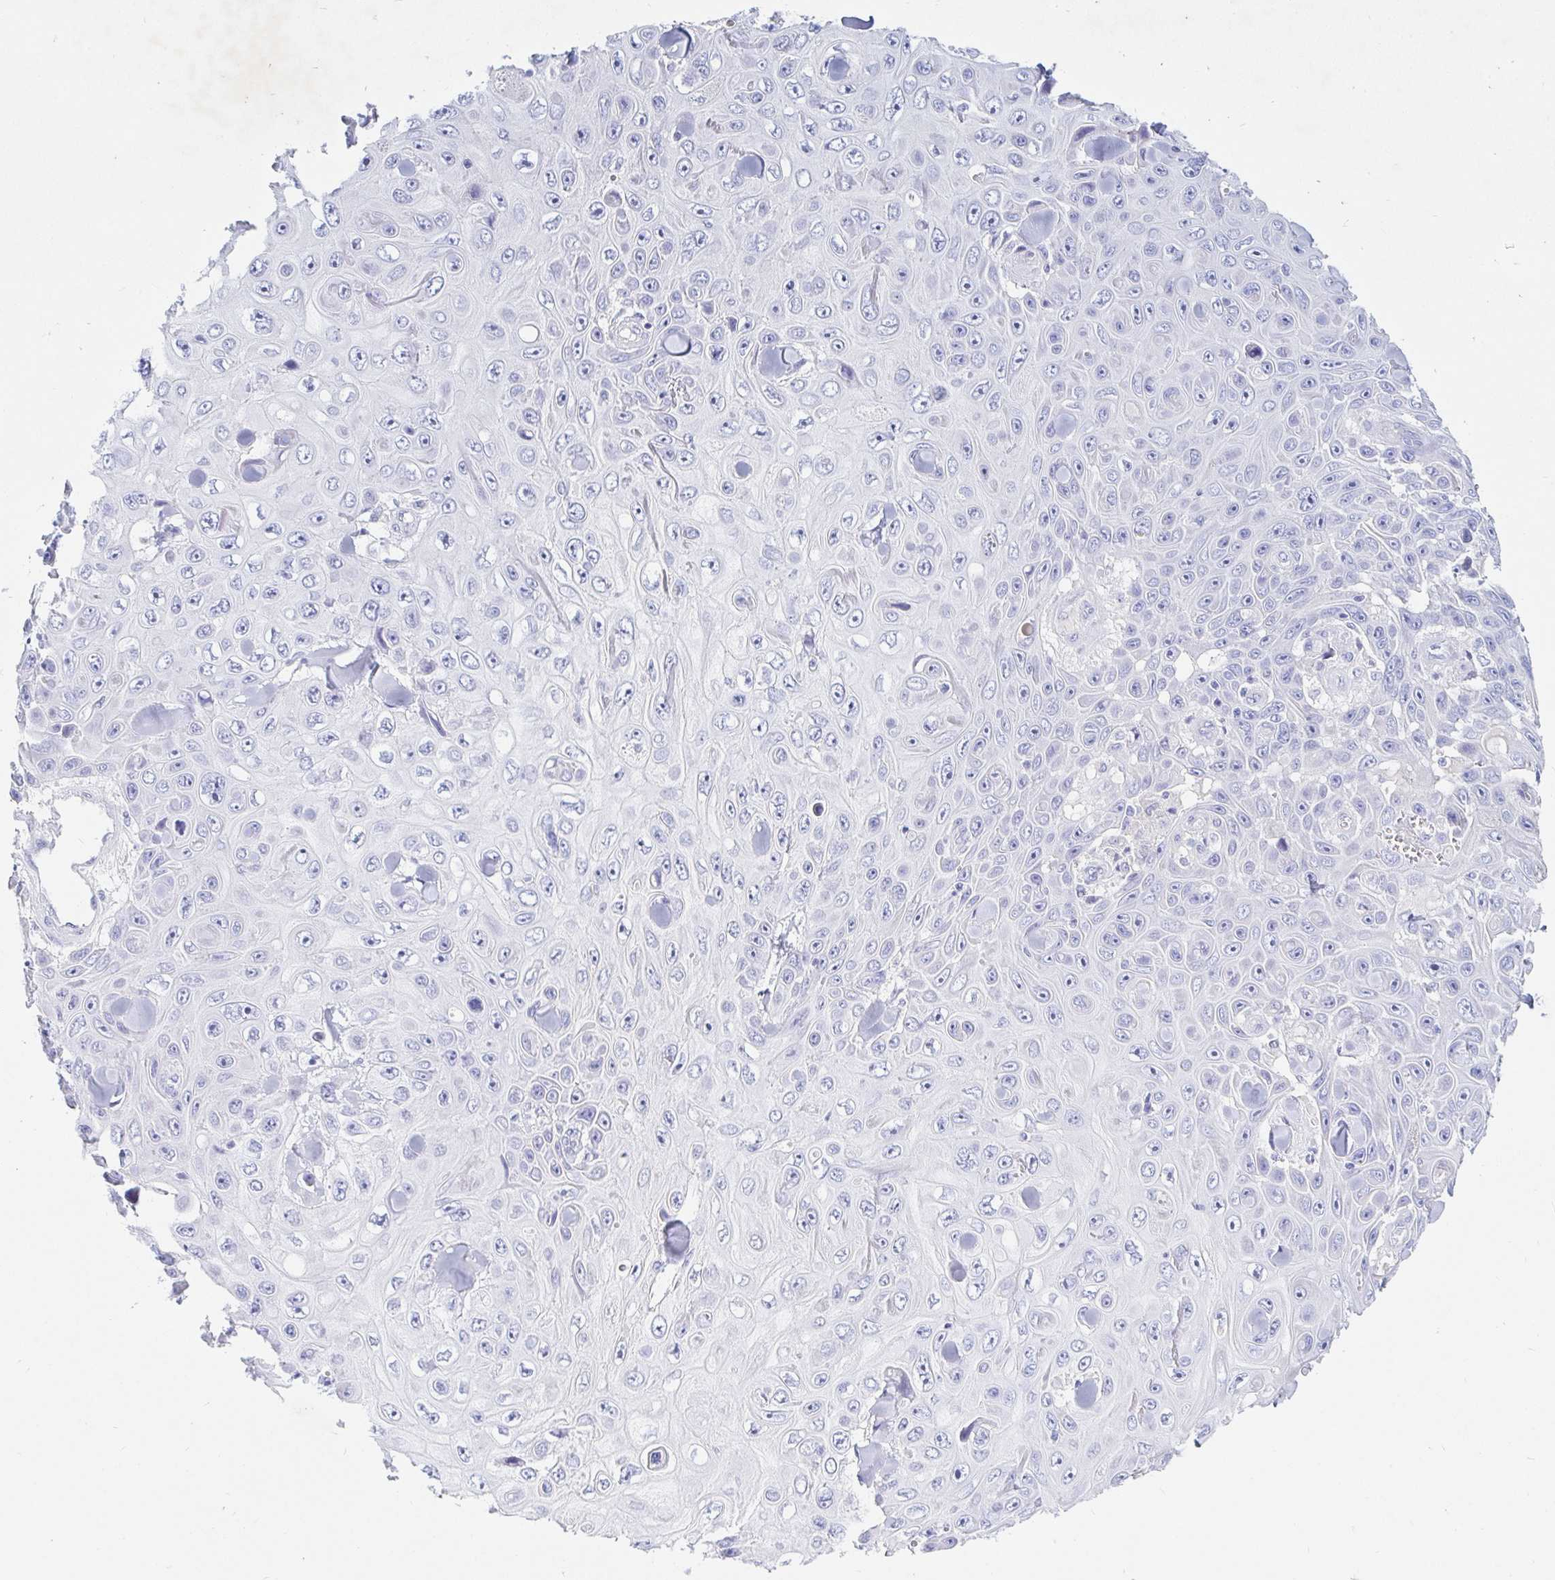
{"staining": {"intensity": "negative", "quantity": "none", "location": "none"}, "tissue": "skin cancer", "cell_type": "Tumor cells", "image_type": "cancer", "snomed": [{"axis": "morphology", "description": "Squamous cell carcinoma, NOS"}, {"axis": "topography", "description": "Skin"}], "caption": "Squamous cell carcinoma (skin) was stained to show a protein in brown. There is no significant expression in tumor cells.", "gene": "NR2E1", "patient": {"sex": "male", "age": 82}}